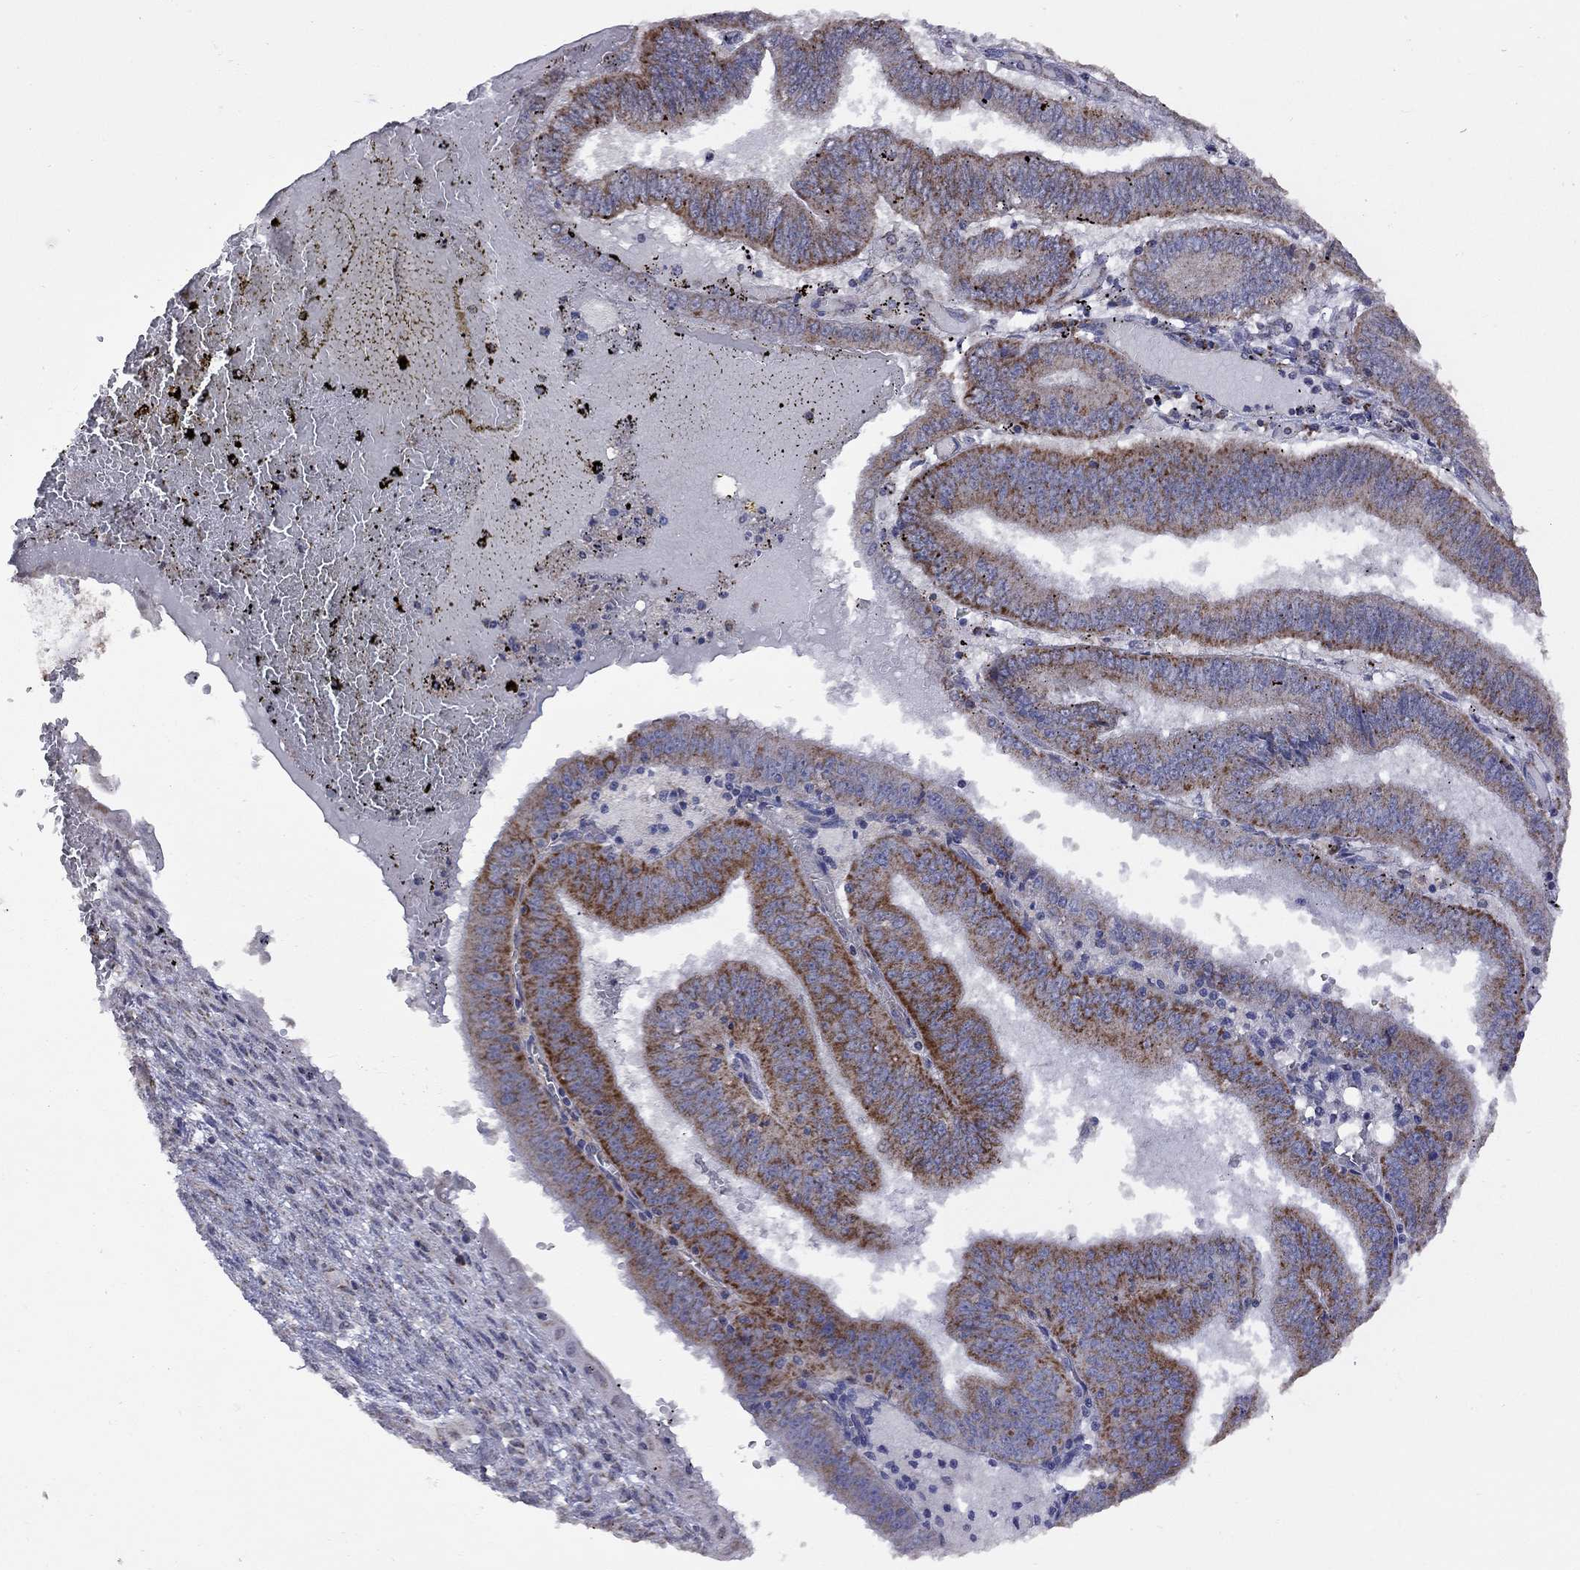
{"staining": {"intensity": "strong", "quantity": "25%-75%", "location": "cytoplasmic/membranous"}, "tissue": "endometrial cancer", "cell_type": "Tumor cells", "image_type": "cancer", "snomed": [{"axis": "morphology", "description": "Adenocarcinoma, NOS"}, {"axis": "topography", "description": "Endometrium"}], "caption": "Adenocarcinoma (endometrial) stained with a protein marker displays strong staining in tumor cells.", "gene": "NDUFB1", "patient": {"sex": "female", "age": 66}}